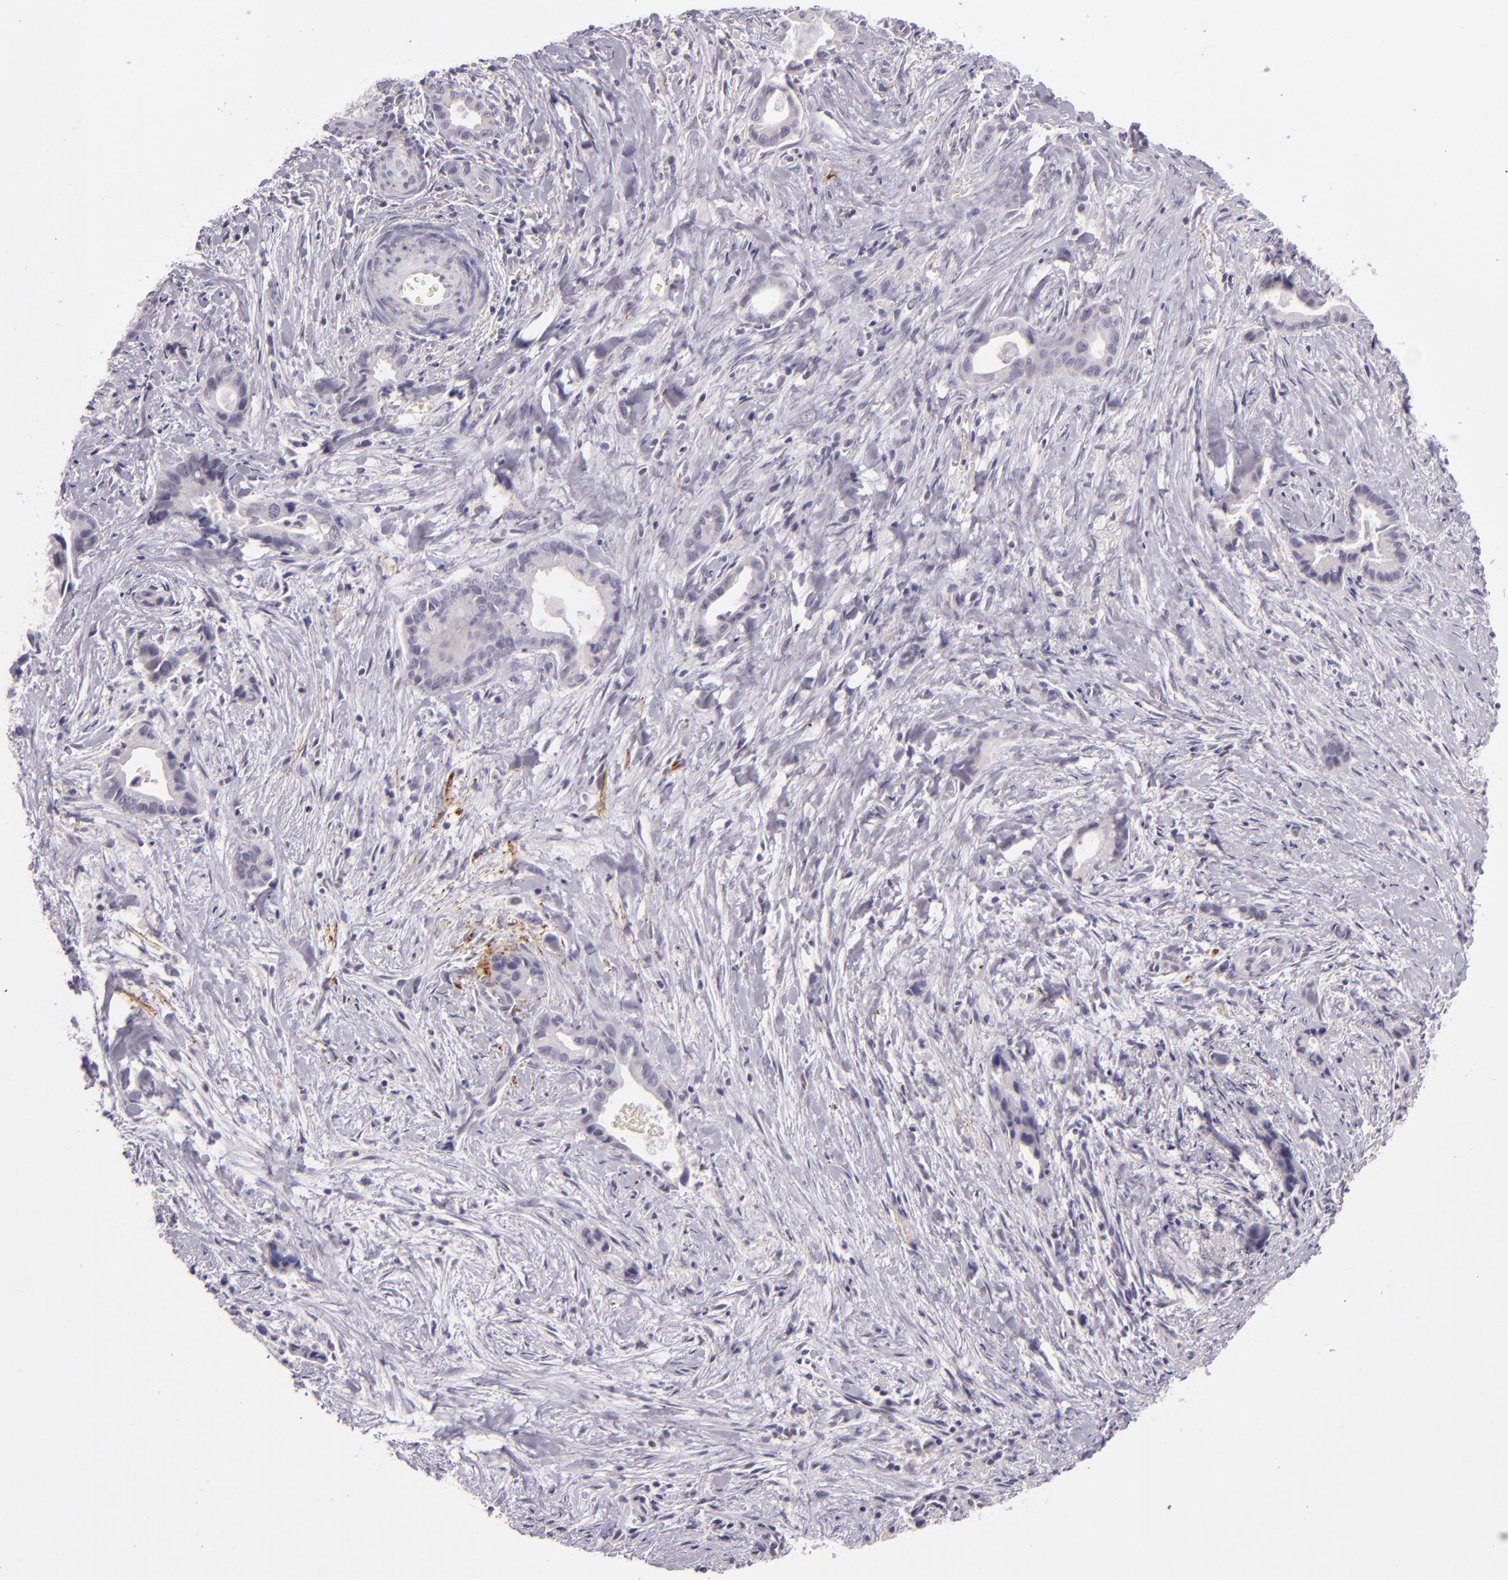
{"staining": {"intensity": "negative", "quantity": "none", "location": "none"}, "tissue": "liver cancer", "cell_type": "Tumor cells", "image_type": "cancer", "snomed": [{"axis": "morphology", "description": "Cholangiocarcinoma"}, {"axis": "topography", "description": "Liver"}], "caption": "Protein analysis of liver cancer (cholangiocarcinoma) shows no significant expression in tumor cells.", "gene": "SNCB", "patient": {"sex": "female", "age": 55}}